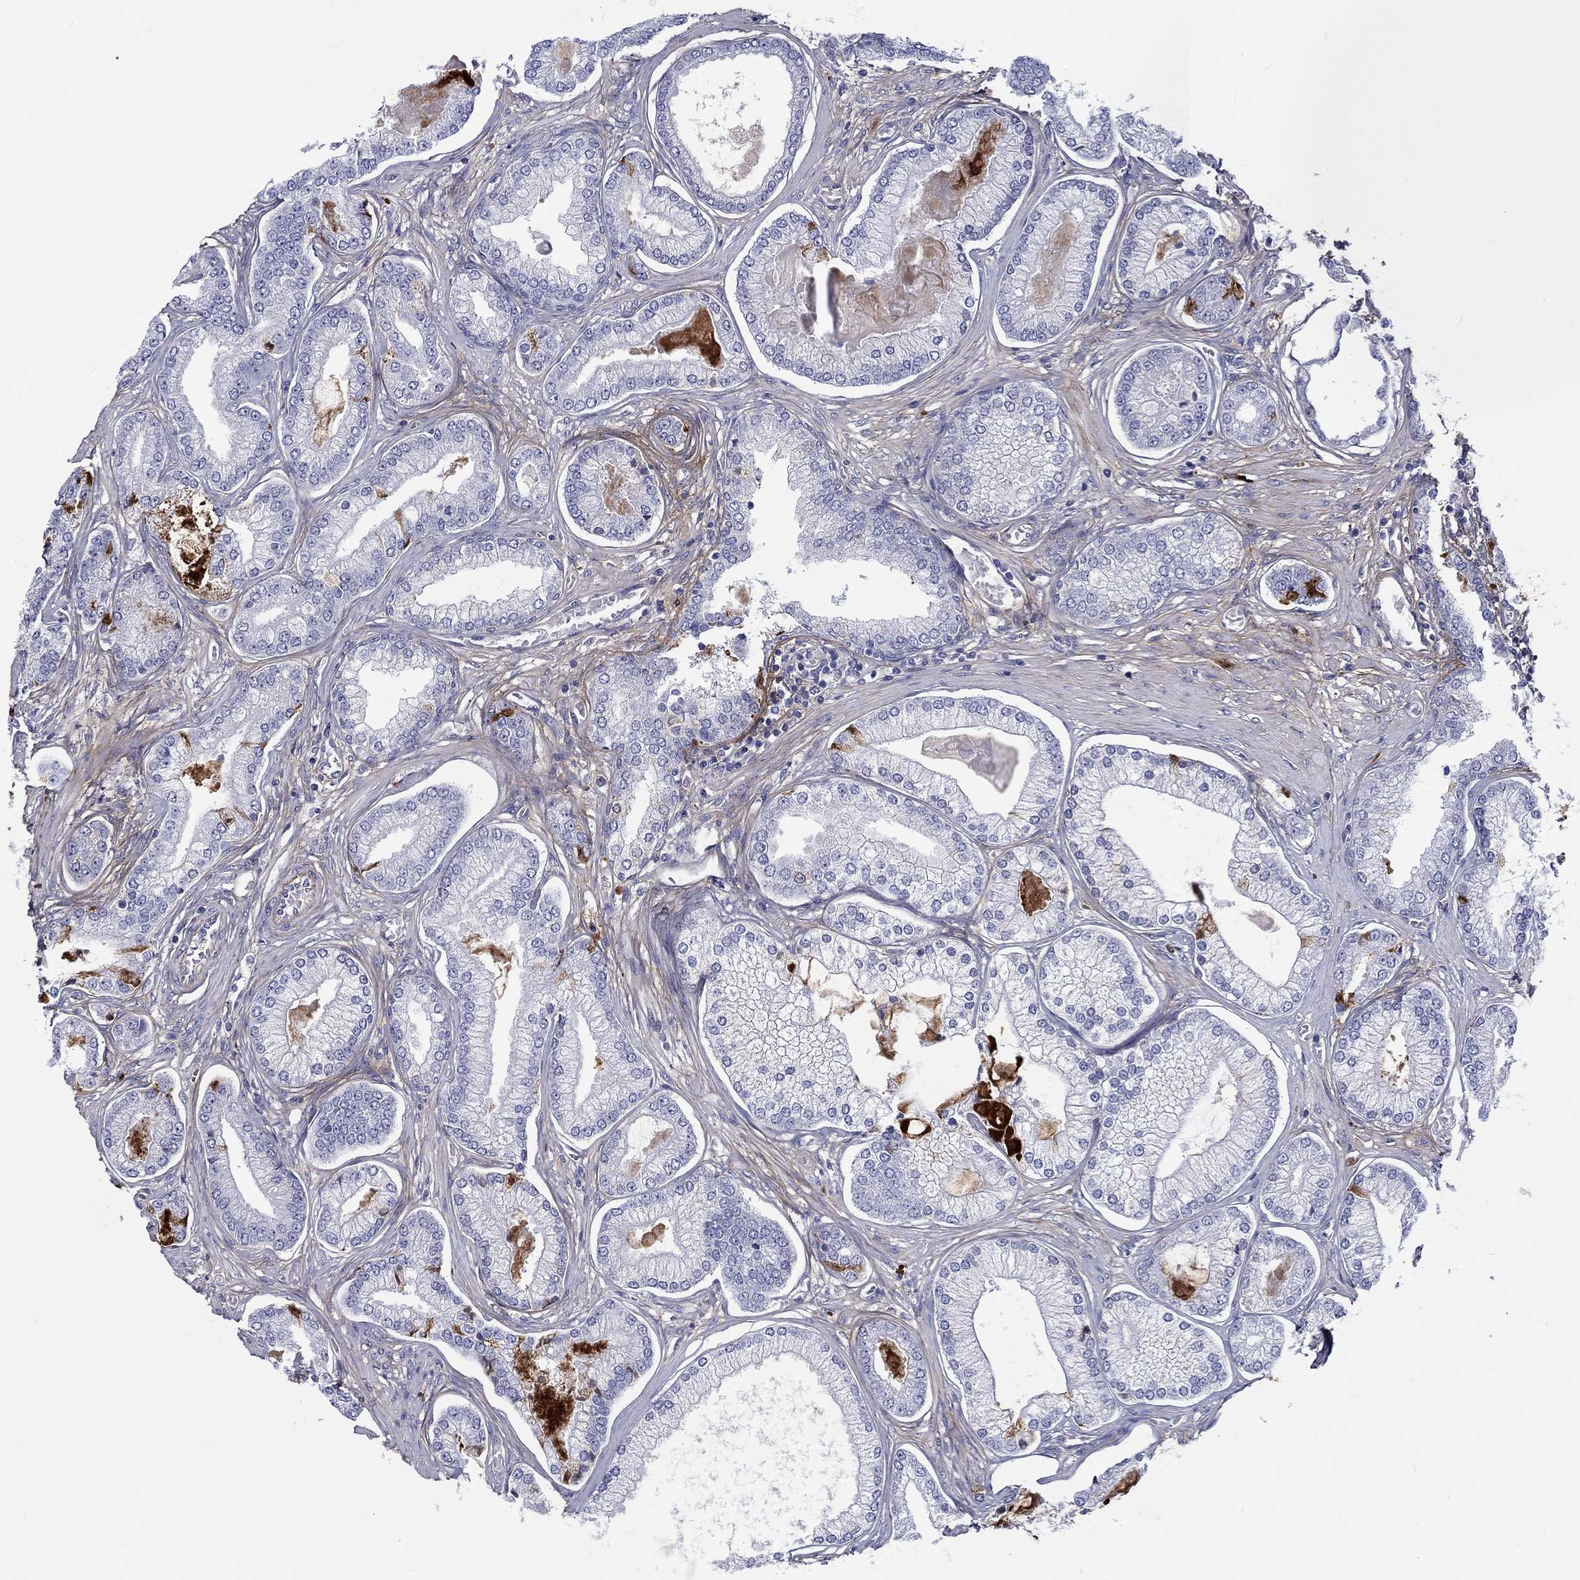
{"staining": {"intensity": "negative", "quantity": "none", "location": "none"}, "tissue": "prostate cancer", "cell_type": "Tumor cells", "image_type": "cancer", "snomed": [{"axis": "morphology", "description": "Adenocarcinoma, Low grade"}, {"axis": "topography", "description": "Prostate"}], "caption": "A photomicrograph of human prostate cancer is negative for staining in tumor cells.", "gene": "TGFBI", "patient": {"sex": "male", "age": 57}}